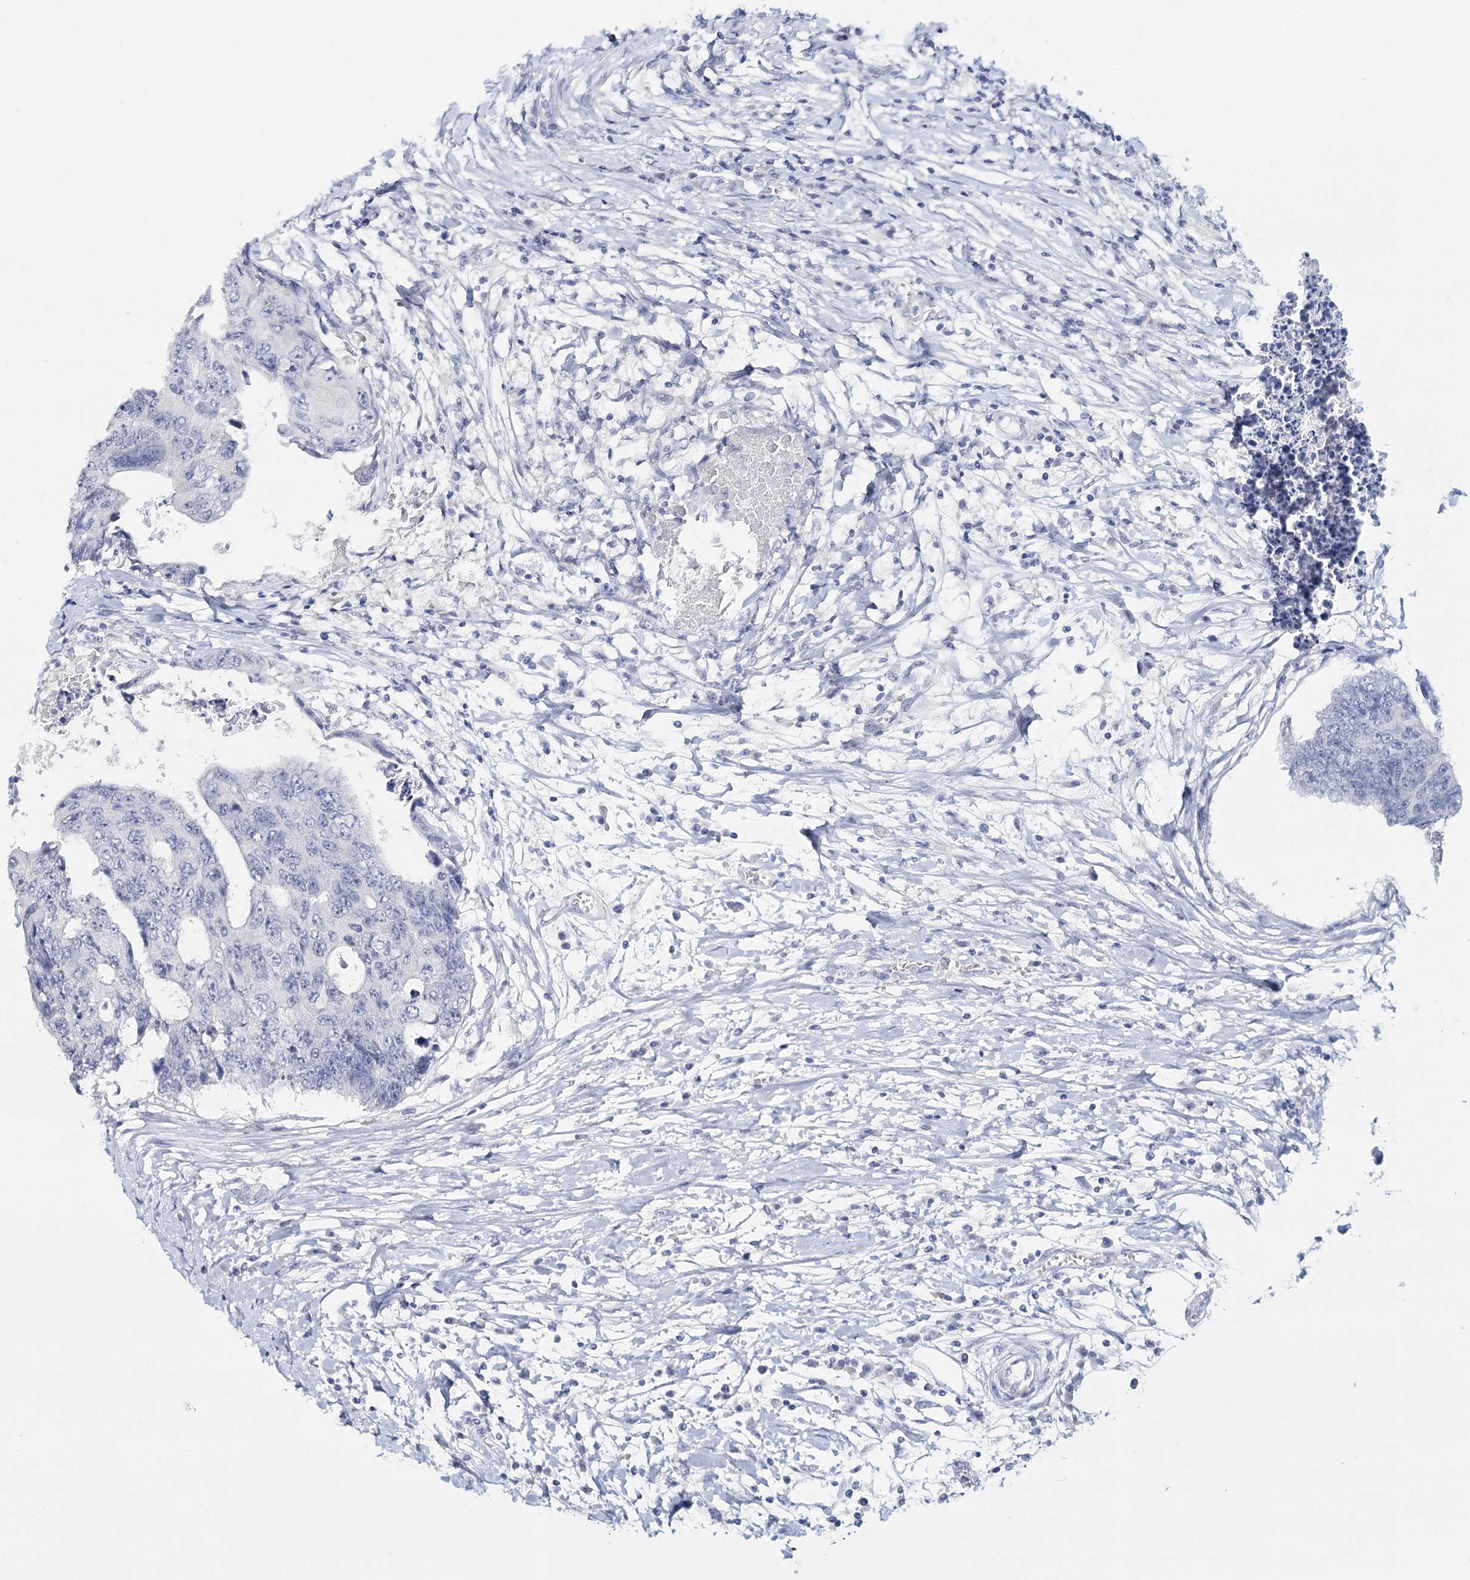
{"staining": {"intensity": "negative", "quantity": "none", "location": "none"}, "tissue": "colorectal cancer", "cell_type": "Tumor cells", "image_type": "cancer", "snomed": [{"axis": "morphology", "description": "Adenocarcinoma, NOS"}, {"axis": "topography", "description": "Rectum"}], "caption": "Immunohistochemical staining of colorectal cancer shows no significant expression in tumor cells.", "gene": "HSPA4L", "patient": {"sex": "male", "age": 84}}